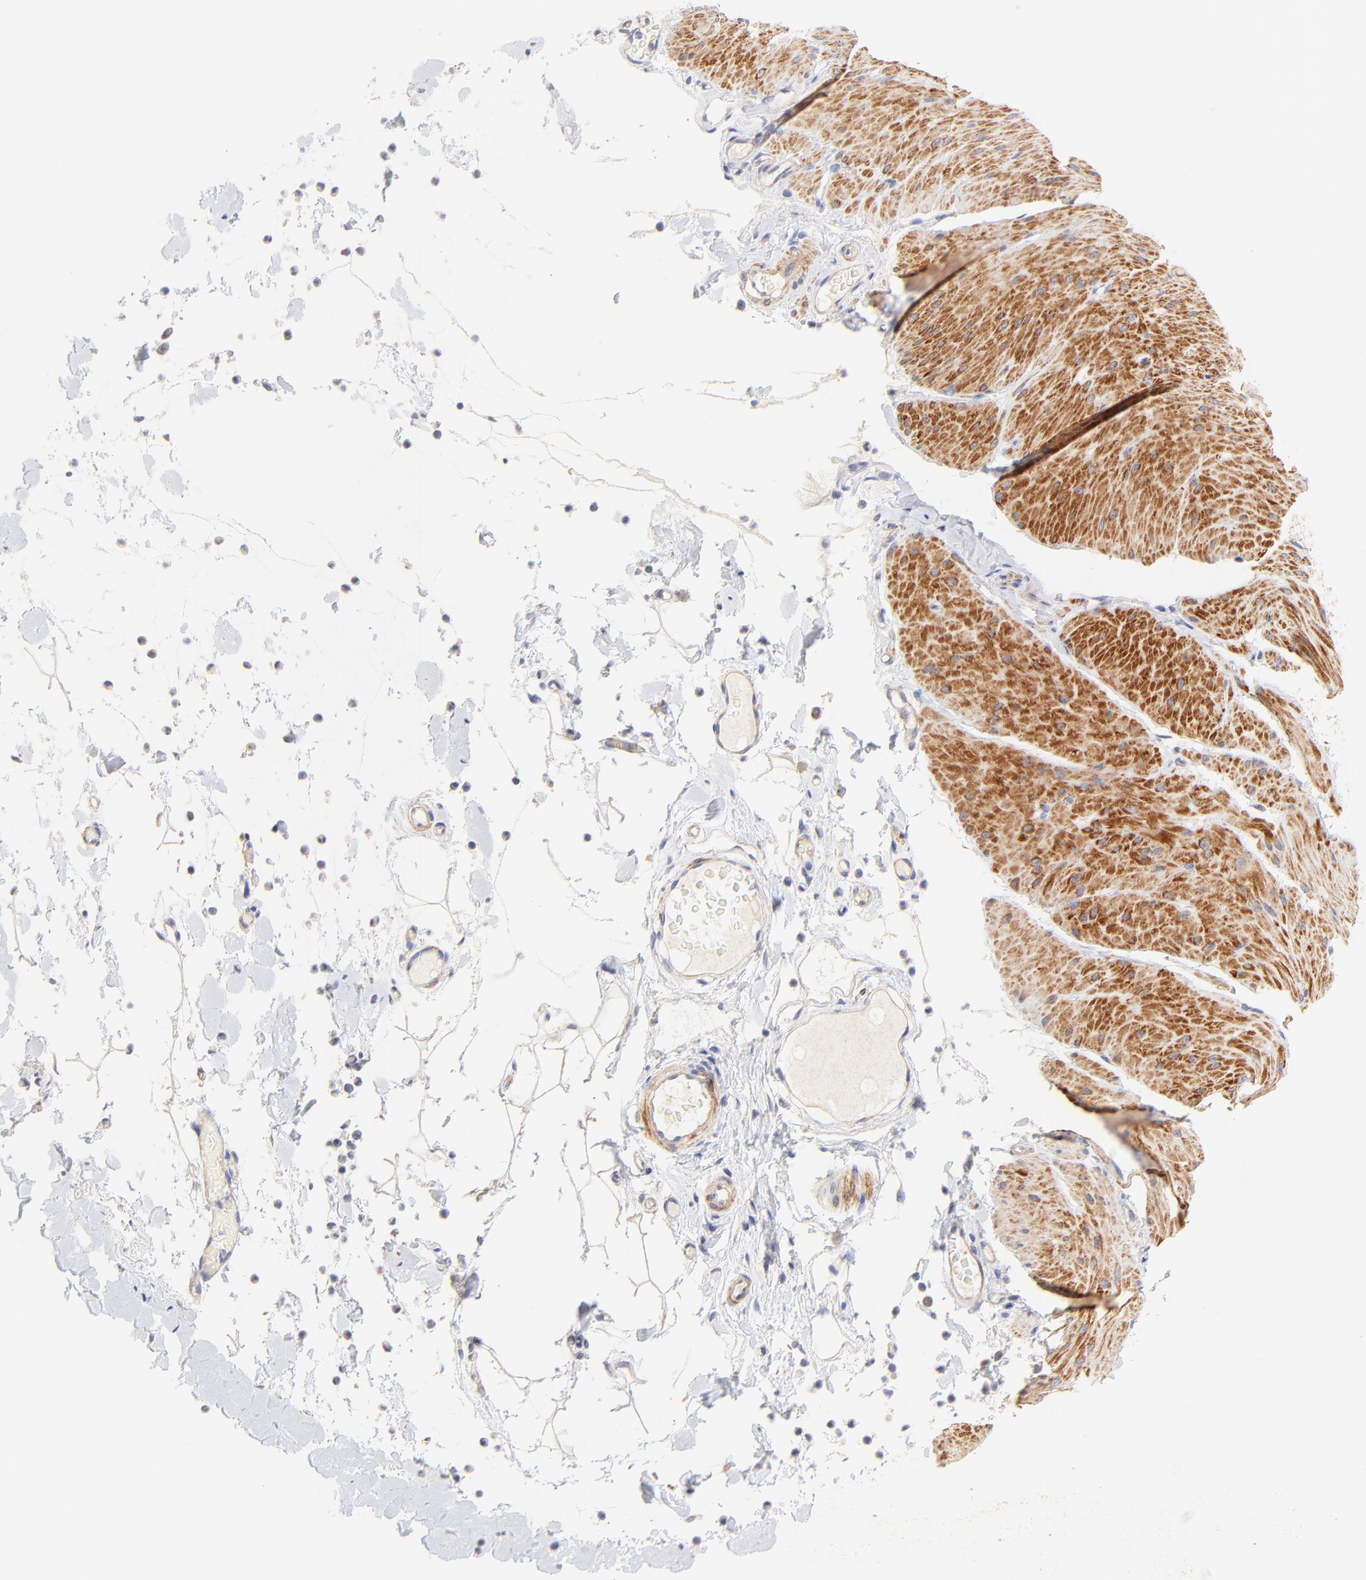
{"staining": {"intensity": "moderate", "quantity": "<25%", "location": "cytoplasmic/membranous"}, "tissue": "smooth muscle", "cell_type": "Smooth muscle cells", "image_type": "normal", "snomed": [{"axis": "morphology", "description": "Normal tissue, NOS"}, {"axis": "topography", "description": "Smooth muscle"}, {"axis": "topography", "description": "Colon"}], "caption": "Protein staining demonstrates moderate cytoplasmic/membranous expression in about <25% of smooth muscle cells in benign smooth muscle.", "gene": "ACTRT1", "patient": {"sex": "male", "age": 67}}